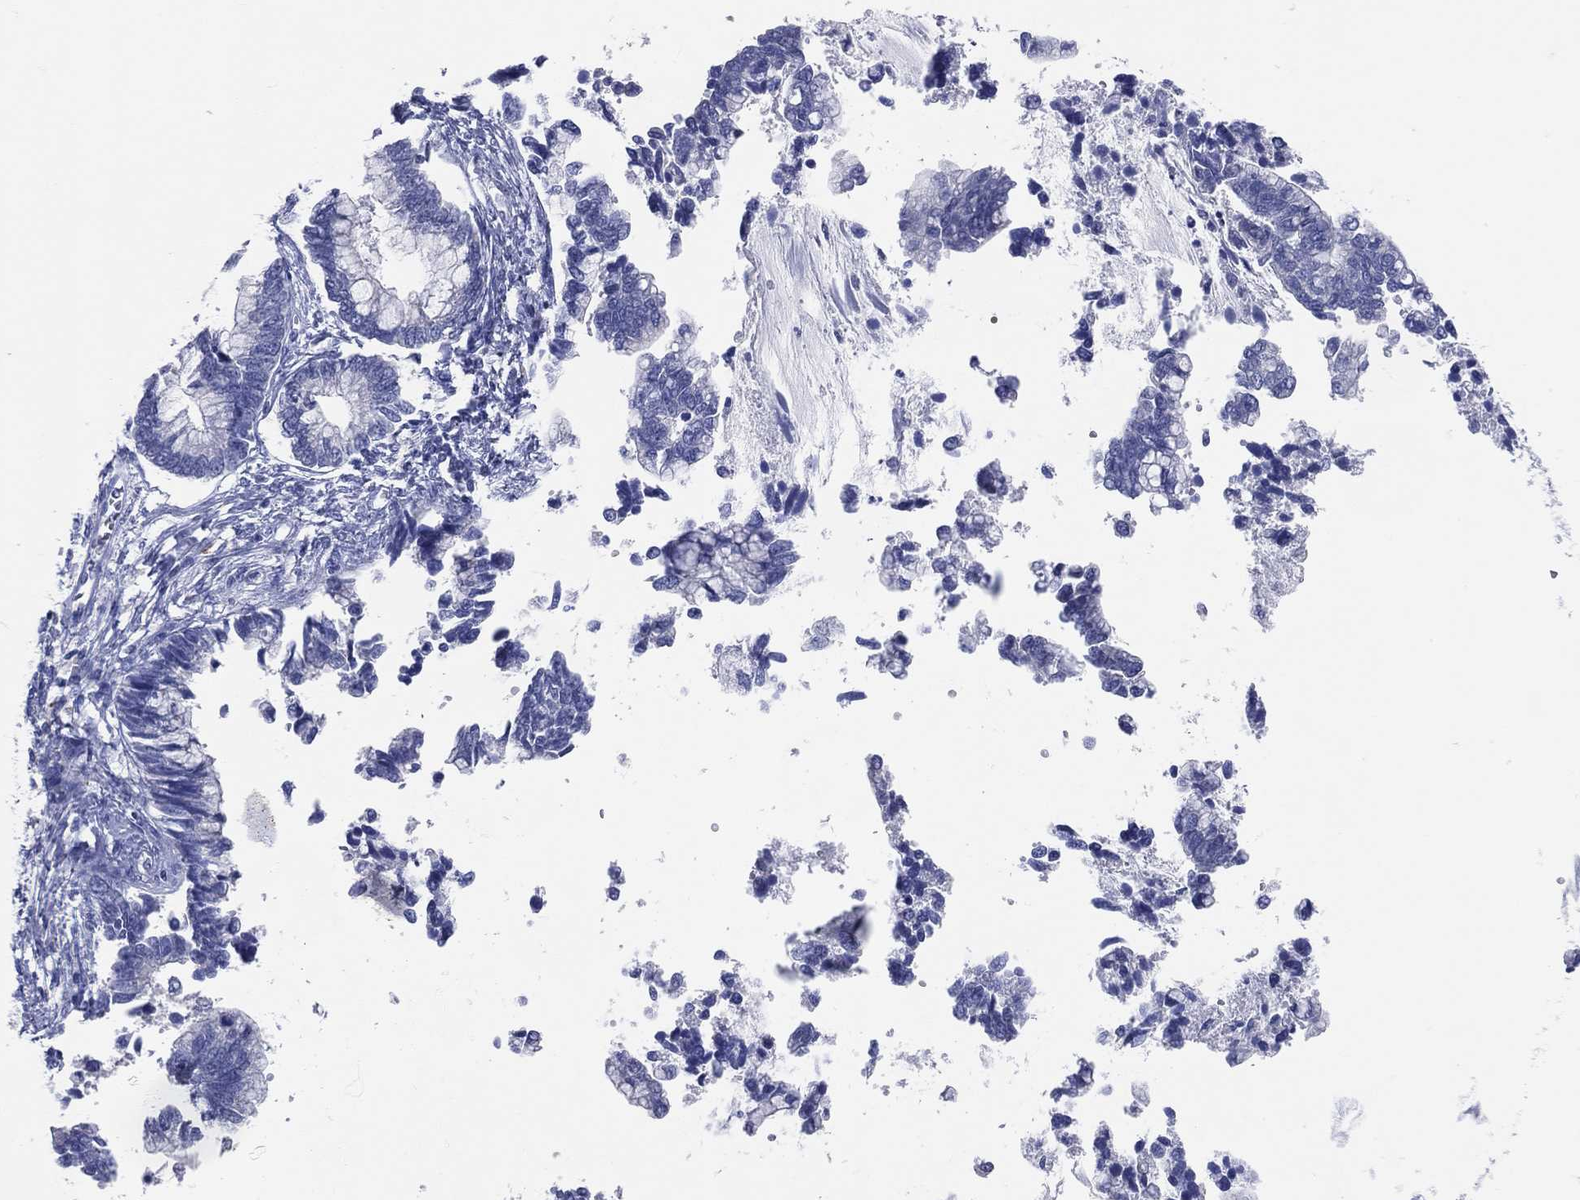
{"staining": {"intensity": "negative", "quantity": "none", "location": "none"}, "tissue": "cervical cancer", "cell_type": "Tumor cells", "image_type": "cancer", "snomed": [{"axis": "morphology", "description": "Adenocarcinoma, NOS"}, {"axis": "topography", "description": "Cervix"}], "caption": "Tumor cells show no significant expression in cervical cancer. (DAB (3,3'-diaminobenzidine) IHC with hematoxylin counter stain).", "gene": "DNAH6", "patient": {"sex": "female", "age": 44}}